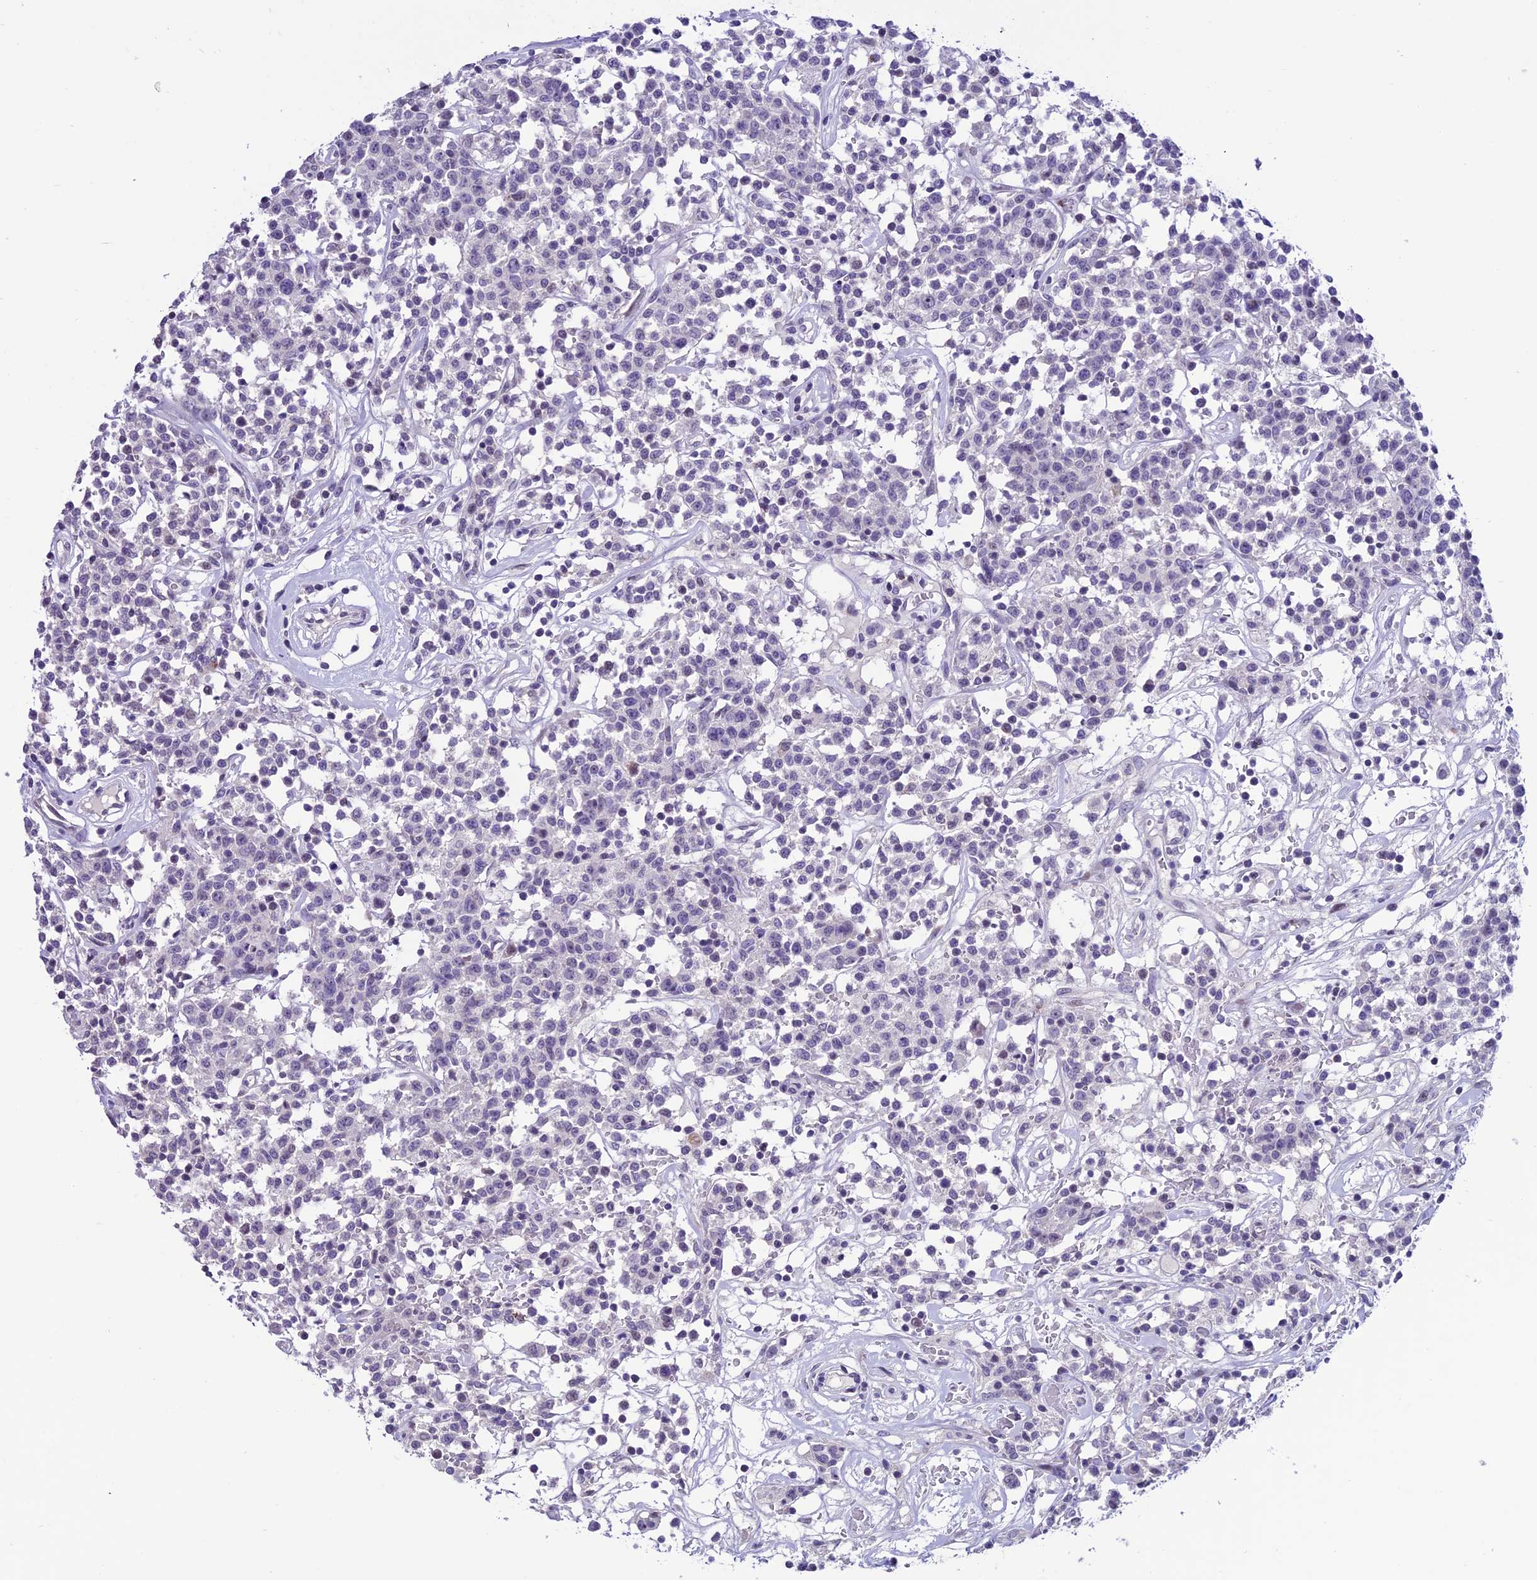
{"staining": {"intensity": "negative", "quantity": "none", "location": "none"}, "tissue": "lymphoma", "cell_type": "Tumor cells", "image_type": "cancer", "snomed": [{"axis": "morphology", "description": "Malignant lymphoma, non-Hodgkin's type, Low grade"}, {"axis": "topography", "description": "Small intestine"}], "caption": "Protein analysis of low-grade malignant lymphoma, non-Hodgkin's type exhibits no significant expression in tumor cells.", "gene": "SLC10A1", "patient": {"sex": "female", "age": 59}}